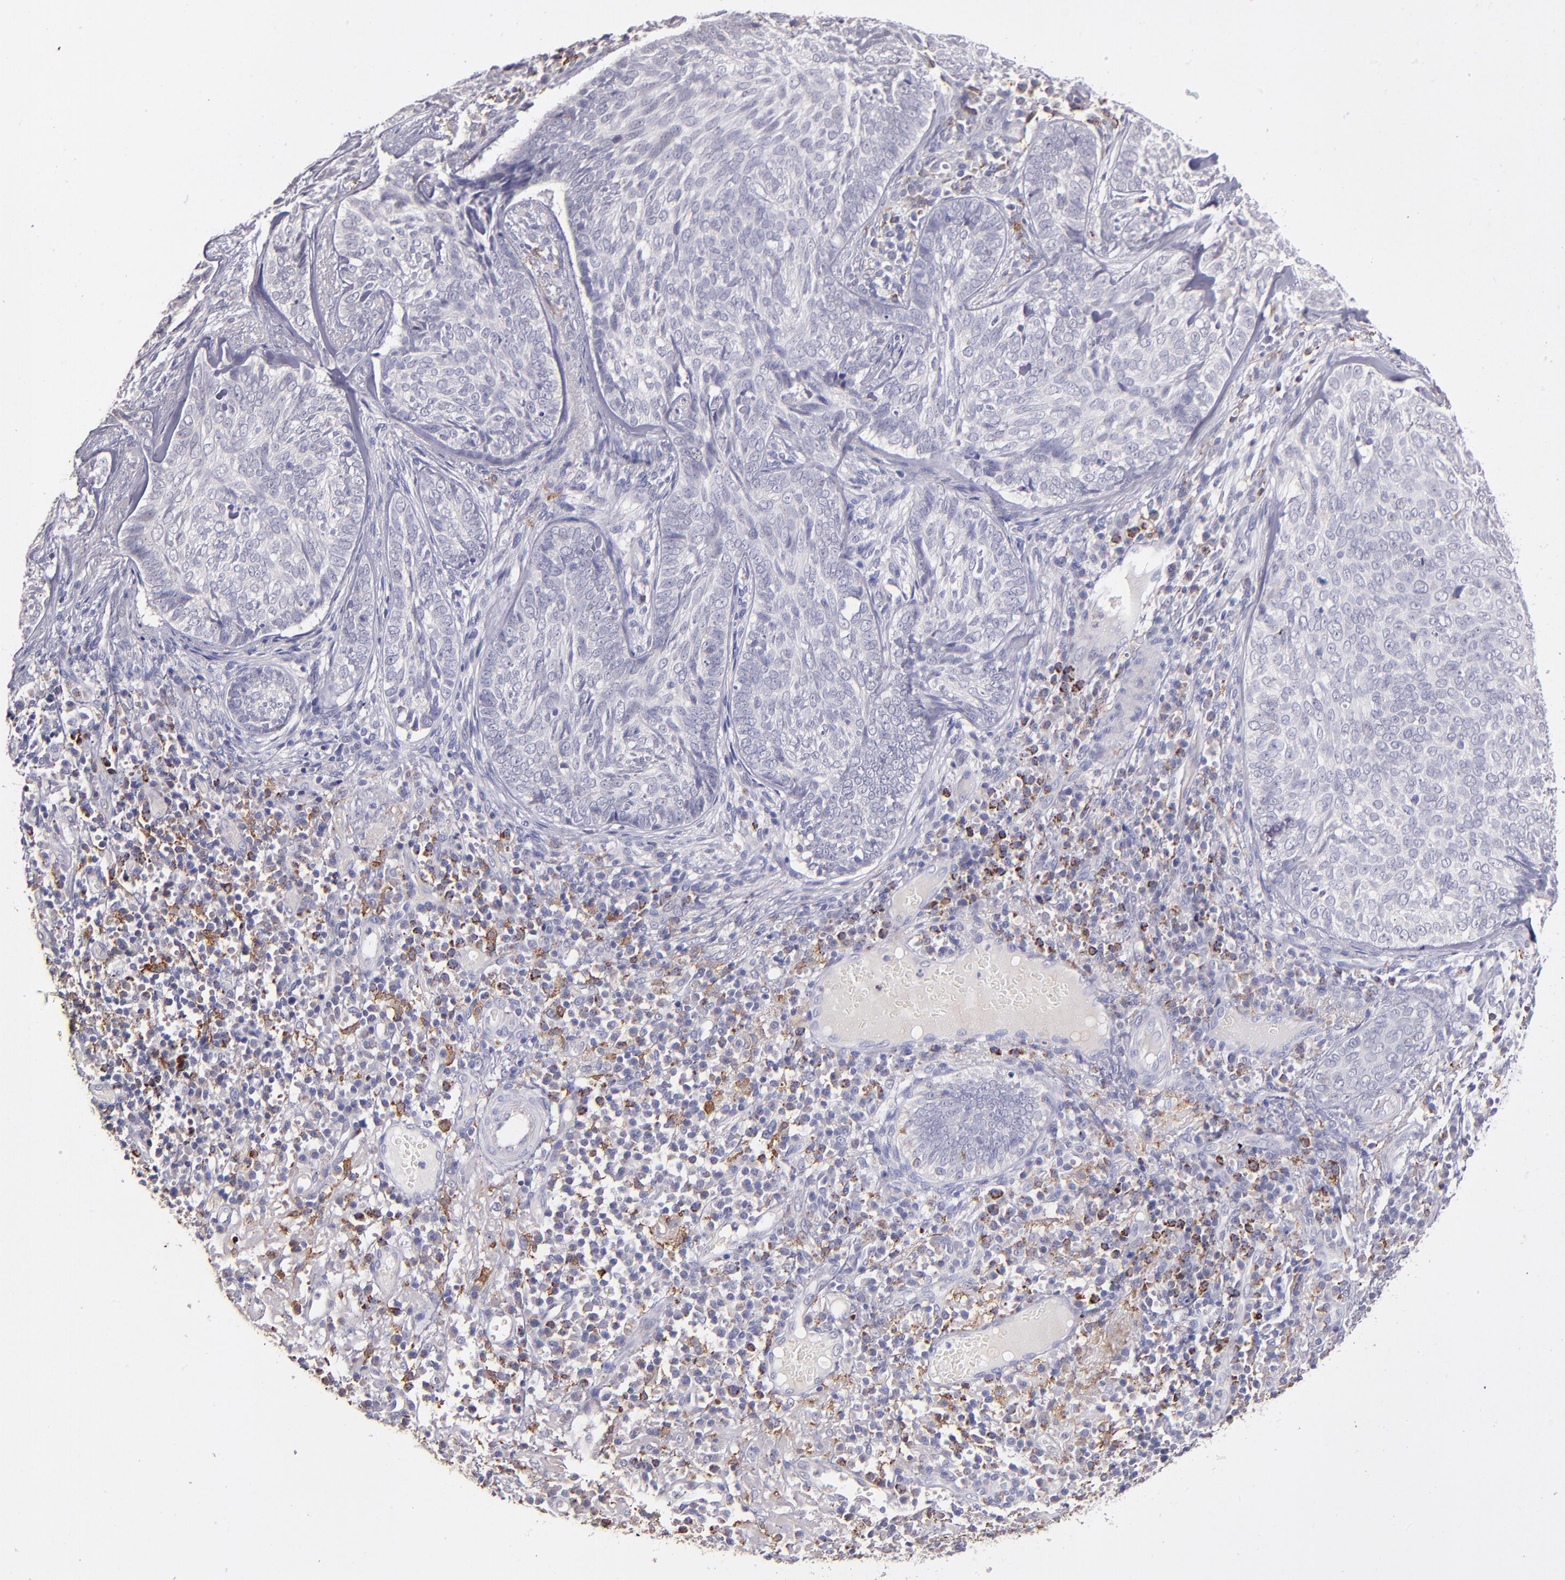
{"staining": {"intensity": "negative", "quantity": "none", "location": "none"}, "tissue": "skin cancer", "cell_type": "Tumor cells", "image_type": "cancer", "snomed": [{"axis": "morphology", "description": "Basal cell carcinoma"}, {"axis": "topography", "description": "Skin"}], "caption": "Immunohistochemistry micrograph of neoplastic tissue: human skin basal cell carcinoma stained with DAB shows no significant protein positivity in tumor cells.", "gene": "GLDC", "patient": {"sex": "male", "age": 72}}